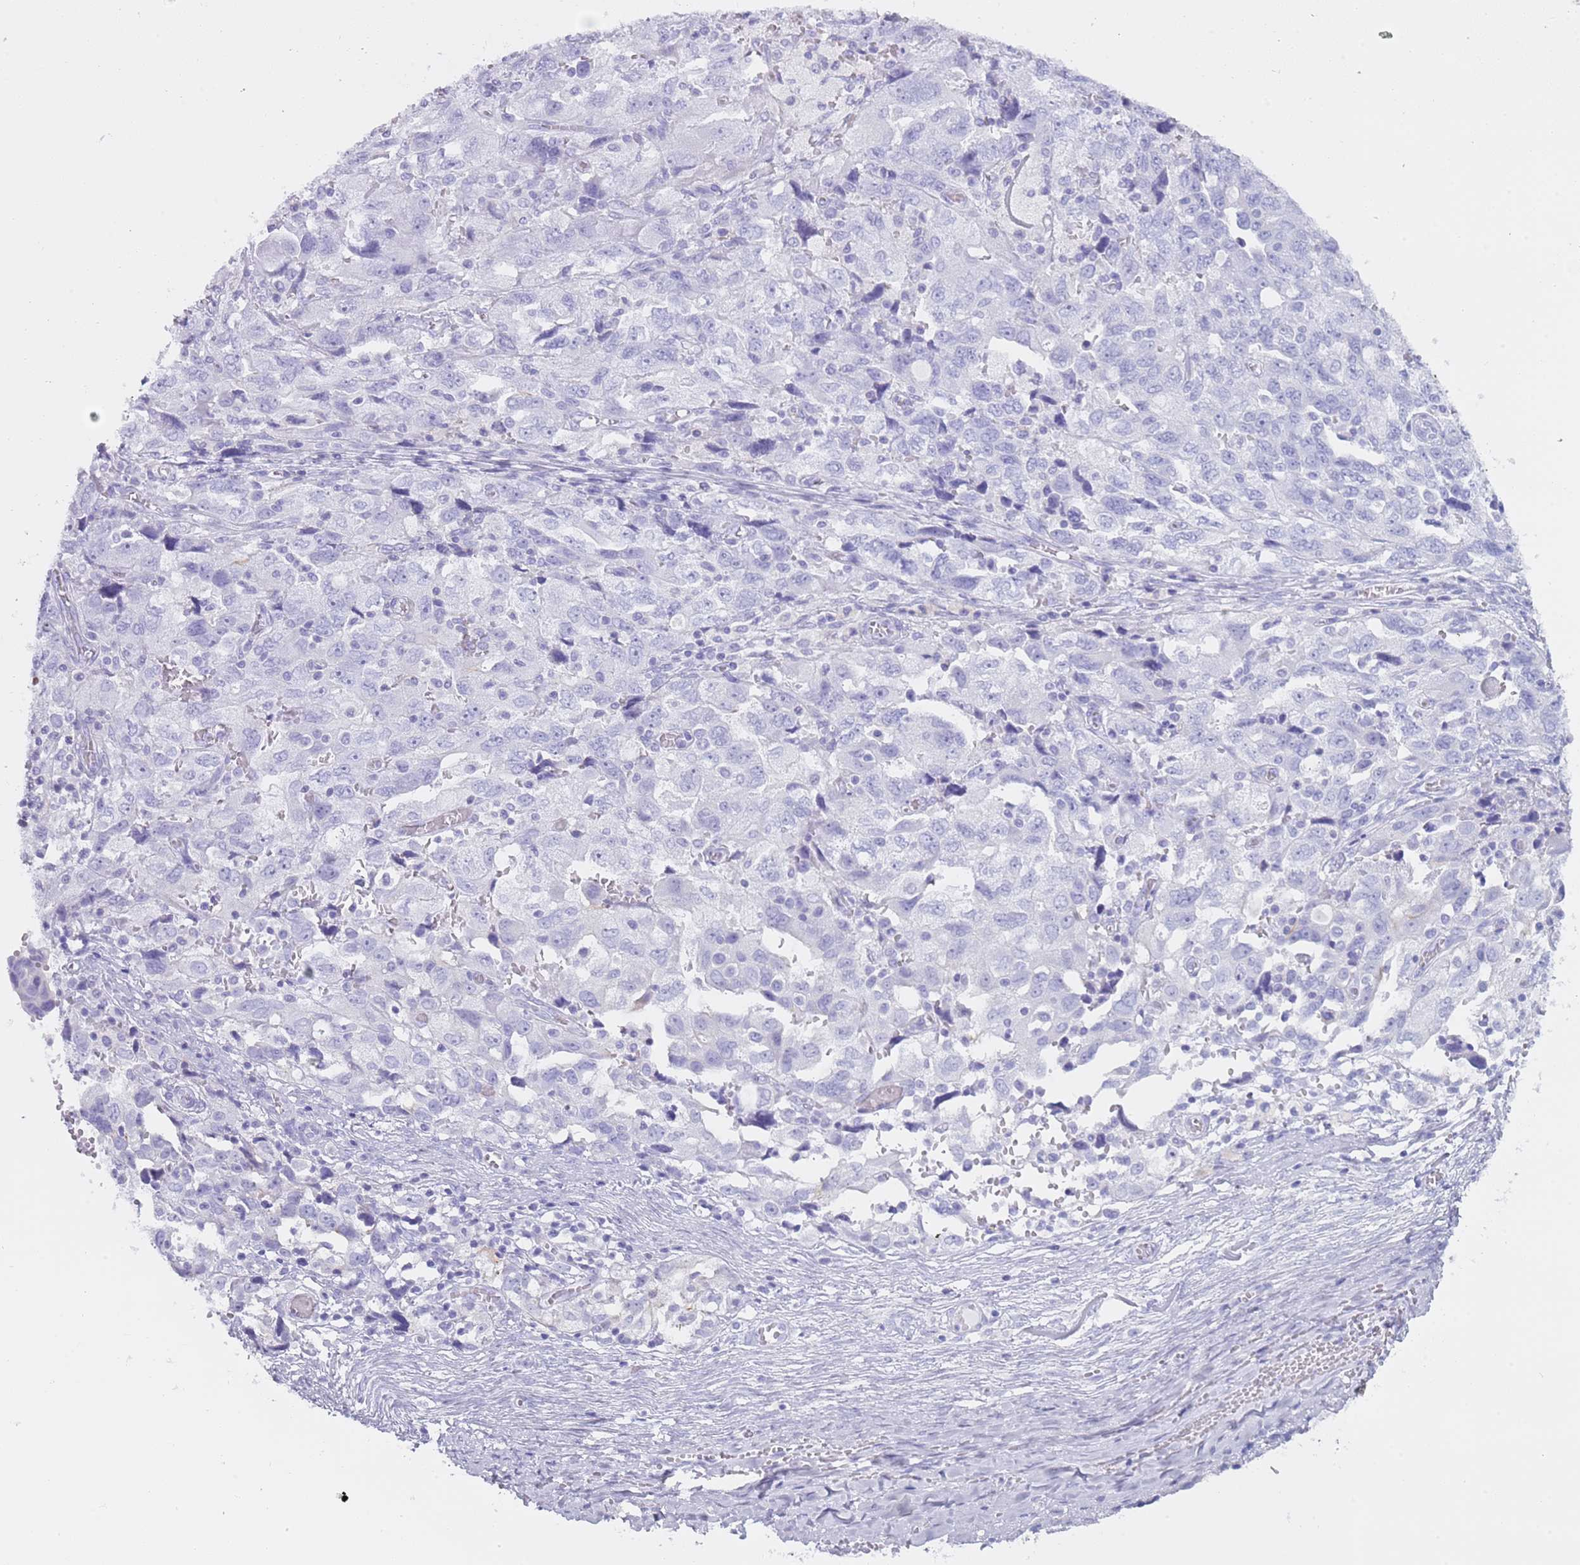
{"staining": {"intensity": "negative", "quantity": "none", "location": "none"}, "tissue": "ovarian cancer", "cell_type": "Tumor cells", "image_type": "cancer", "snomed": [{"axis": "morphology", "description": "Carcinoma, NOS"}, {"axis": "morphology", "description": "Cystadenocarcinoma, serous, NOS"}, {"axis": "topography", "description": "Ovary"}], "caption": "Immunohistochemistry of human ovarian serous cystadenocarcinoma exhibits no expression in tumor cells. (Brightfield microscopy of DAB immunohistochemistry (IHC) at high magnification).", "gene": "NBPF20", "patient": {"sex": "female", "age": 69}}